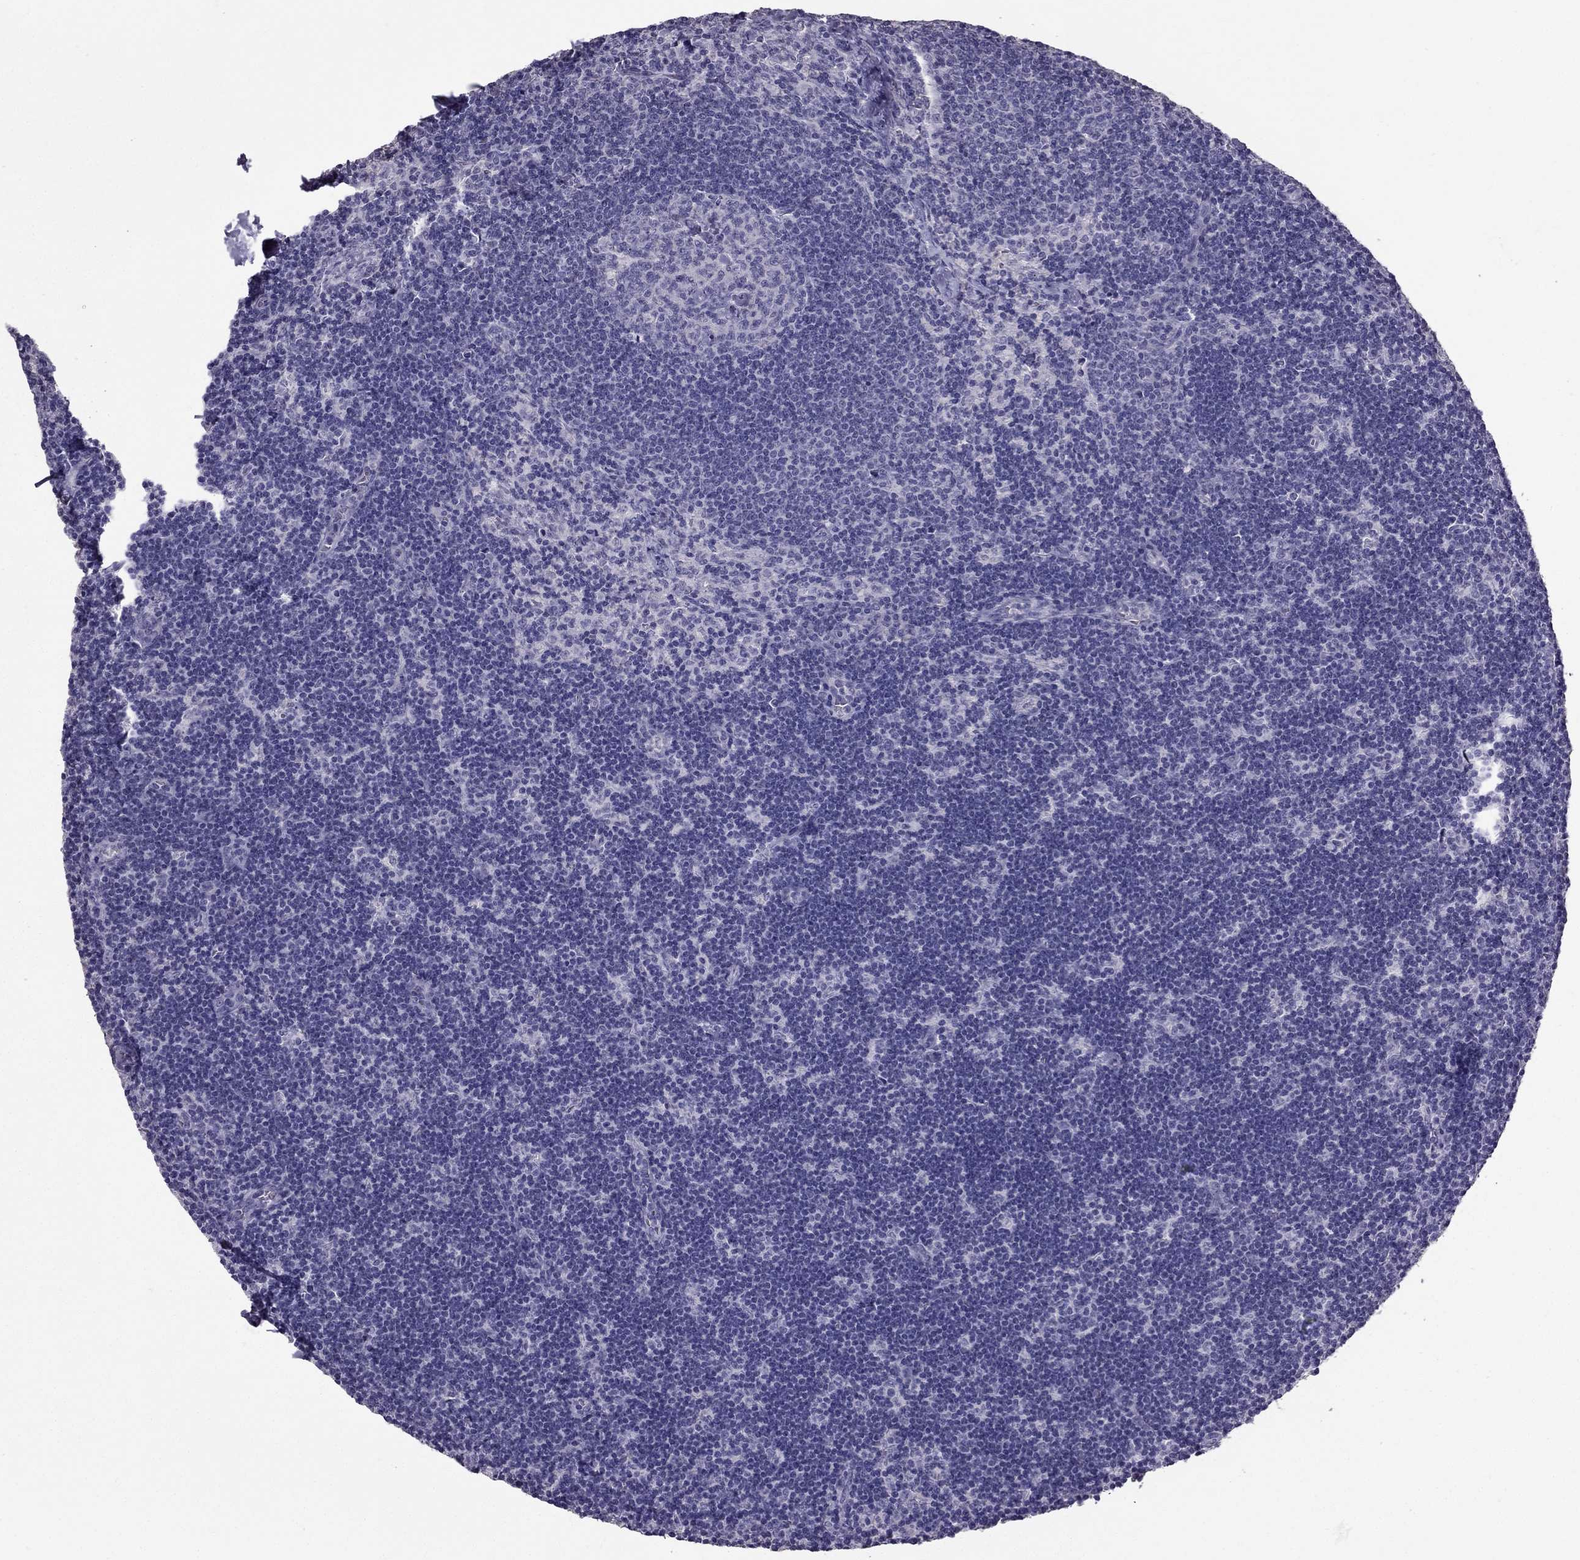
{"staining": {"intensity": "negative", "quantity": "none", "location": "none"}, "tissue": "lymph node", "cell_type": "Germinal center cells", "image_type": "normal", "snomed": [{"axis": "morphology", "description": "Normal tissue, NOS"}, {"axis": "topography", "description": "Lymph node"}], "caption": "Lymph node was stained to show a protein in brown. There is no significant staining in germinal center cells. The staining was performed using DAB to visualize the protein expression in brown, while the nuclei were stained in blue with hematoxylin (Magnification: 20x).", "gene": "ARHGAP11A", "patient": {"sex": "female", "age": 34}}